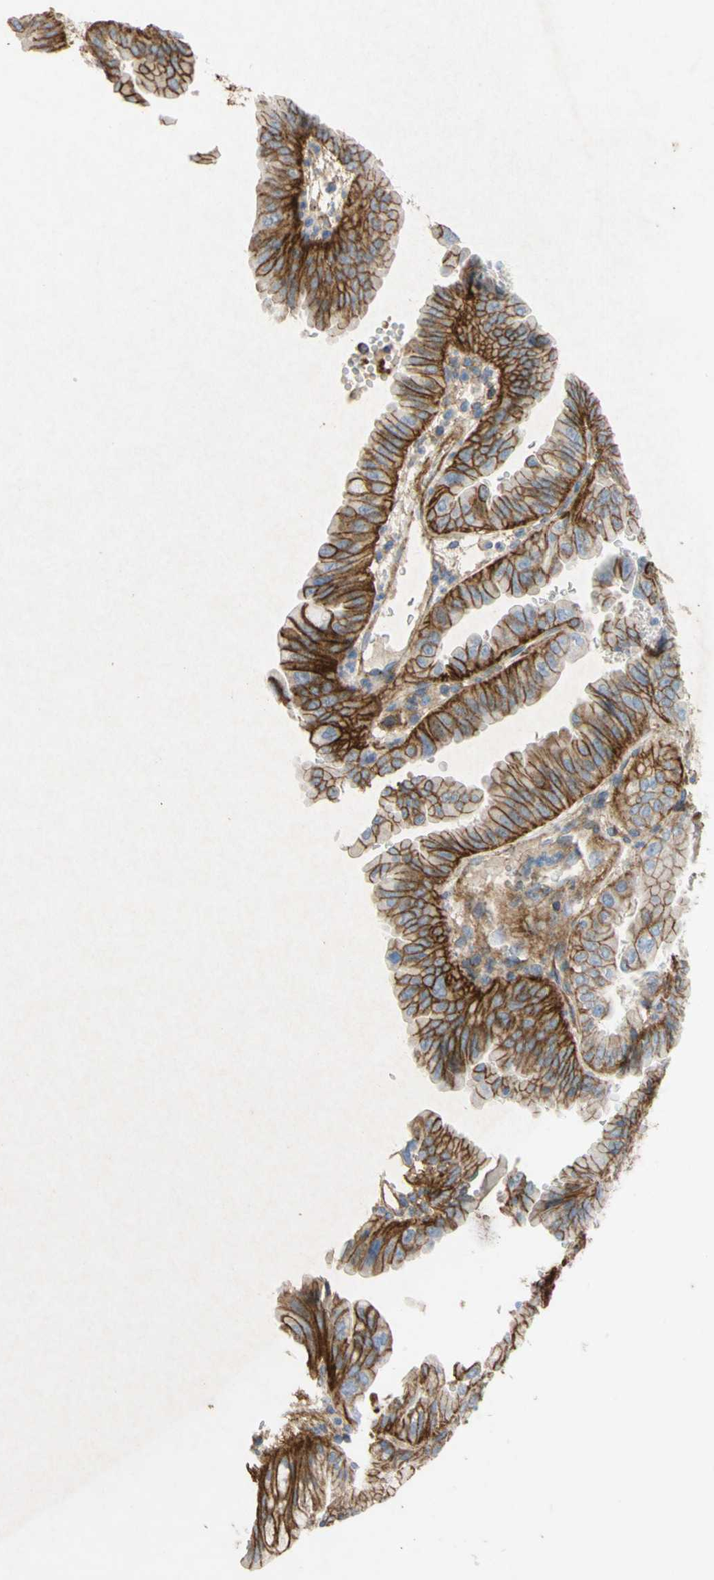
{"staining": {"intensity": "strong", "quantity": ">75%", "location": "cytoplasmic/membranous"}, "tissue": "pancreatic cancer", "cell_type": "Tumor cells", "image_type": "cancer", "snomed": [{"axis": "morphology", "description": "Adenocarcinoma, NOS"}, {"axis": "topography", "description": "Pancreas"}], "caption": "About >75% of tumor cells in pancreatic adenocarcinoma show strong cytoplasmic/membranous protein staining as visualized by brown immunohistochemical staining.", "gene": "ATP2A3", "patient": {"sex": "male", "age": 70}}